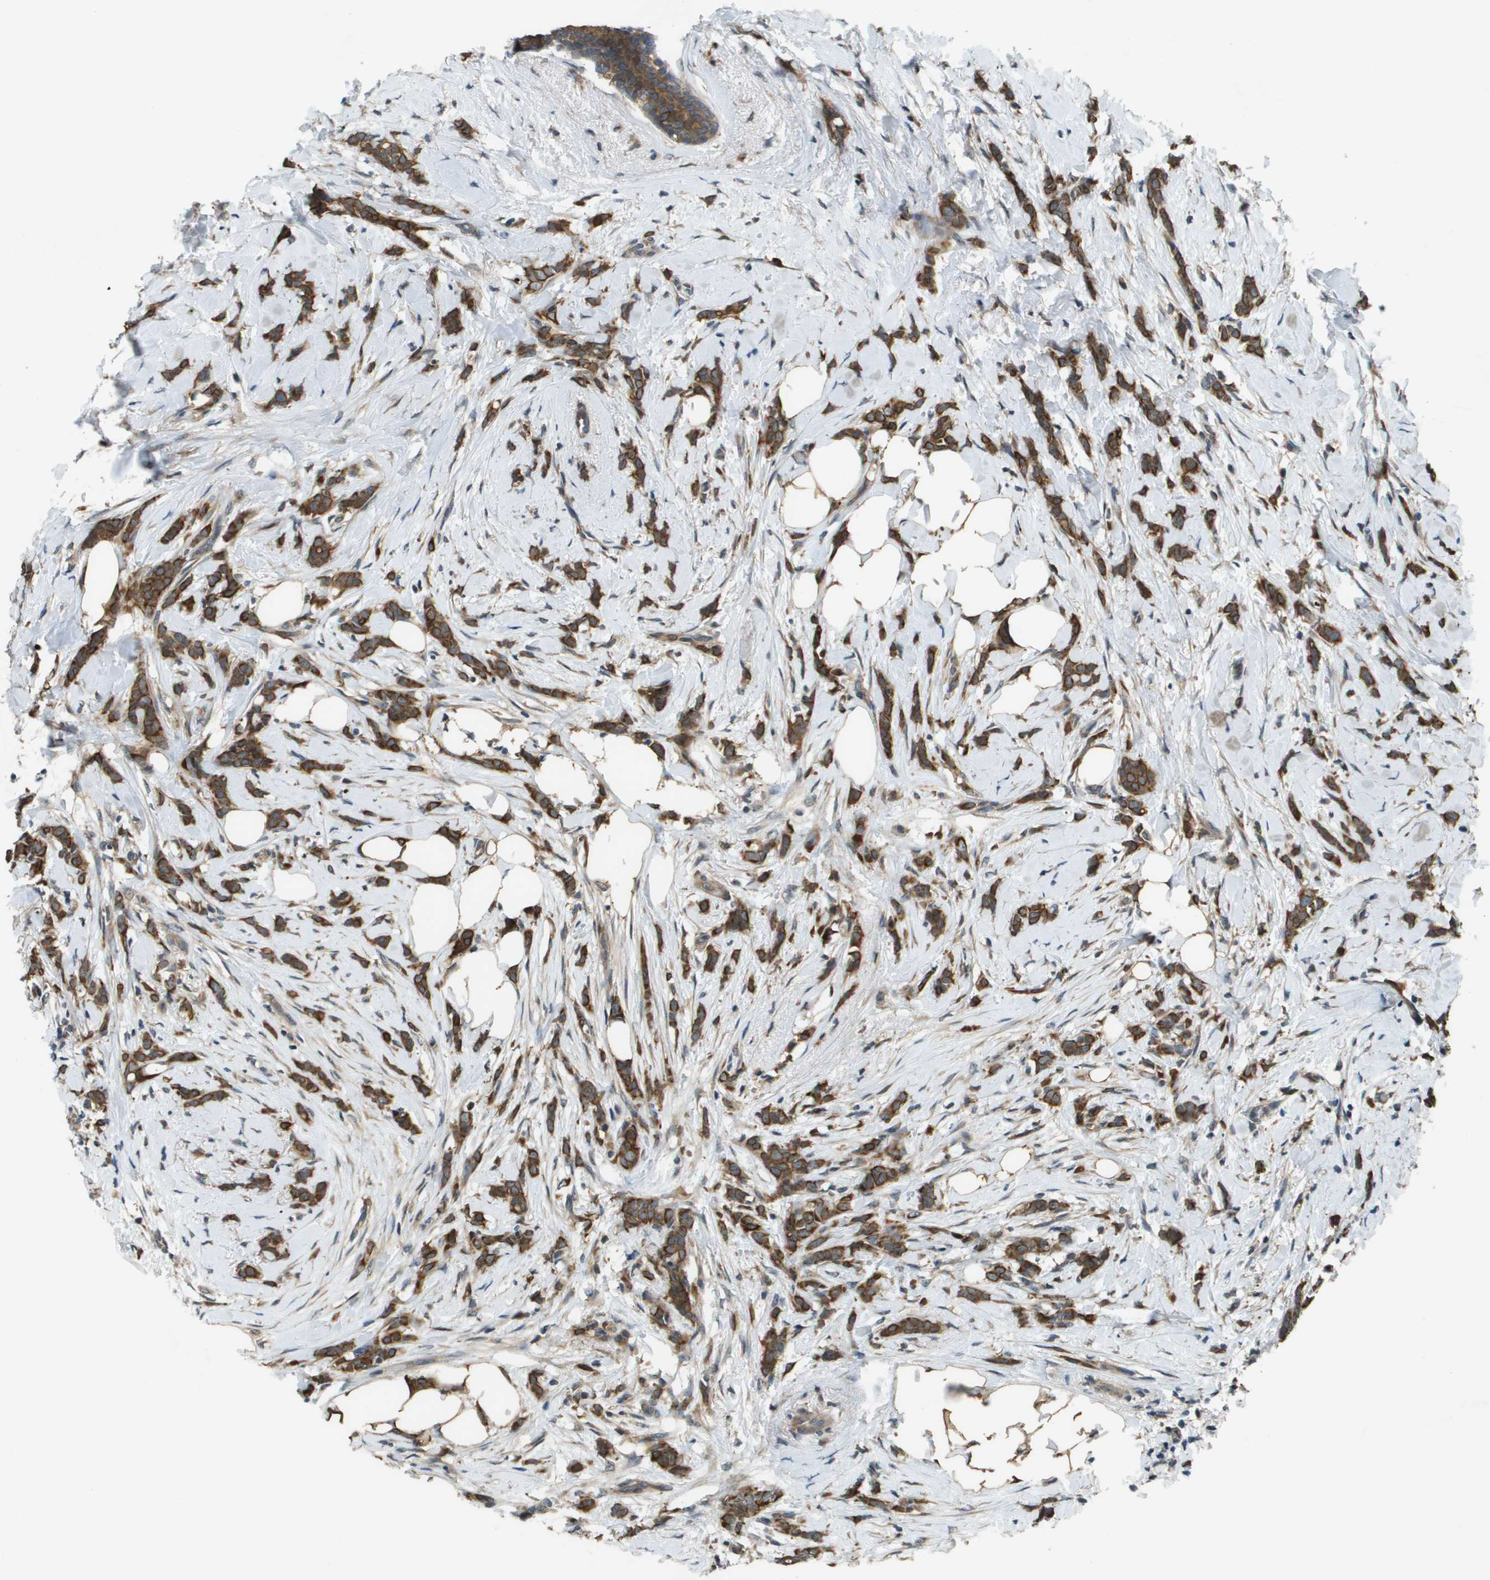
{"staining": {"intensity": "strong", "quantity": ">75%", "location": "cytoplasmic/membranous"}, "tissue": "breast cancer", "cell_type": "Tumor cells", "image_type": "cancer", "snomed": [{"axis": "morphology", "description": "Lobular carcinoma, in situ"}, {"axis": "morphology", "description": "Lobular carcinoma"}, {"axis": "topography", "description": "Breast"}], "caption": "The image shows staining of breast cancer (lobular carcinoma), revealing strong cytoplasmic/membranous protein expression (brown color) within tumor cells.", "gene": "CDKN2C", "patient": {"sex": "female", "age": 41}}